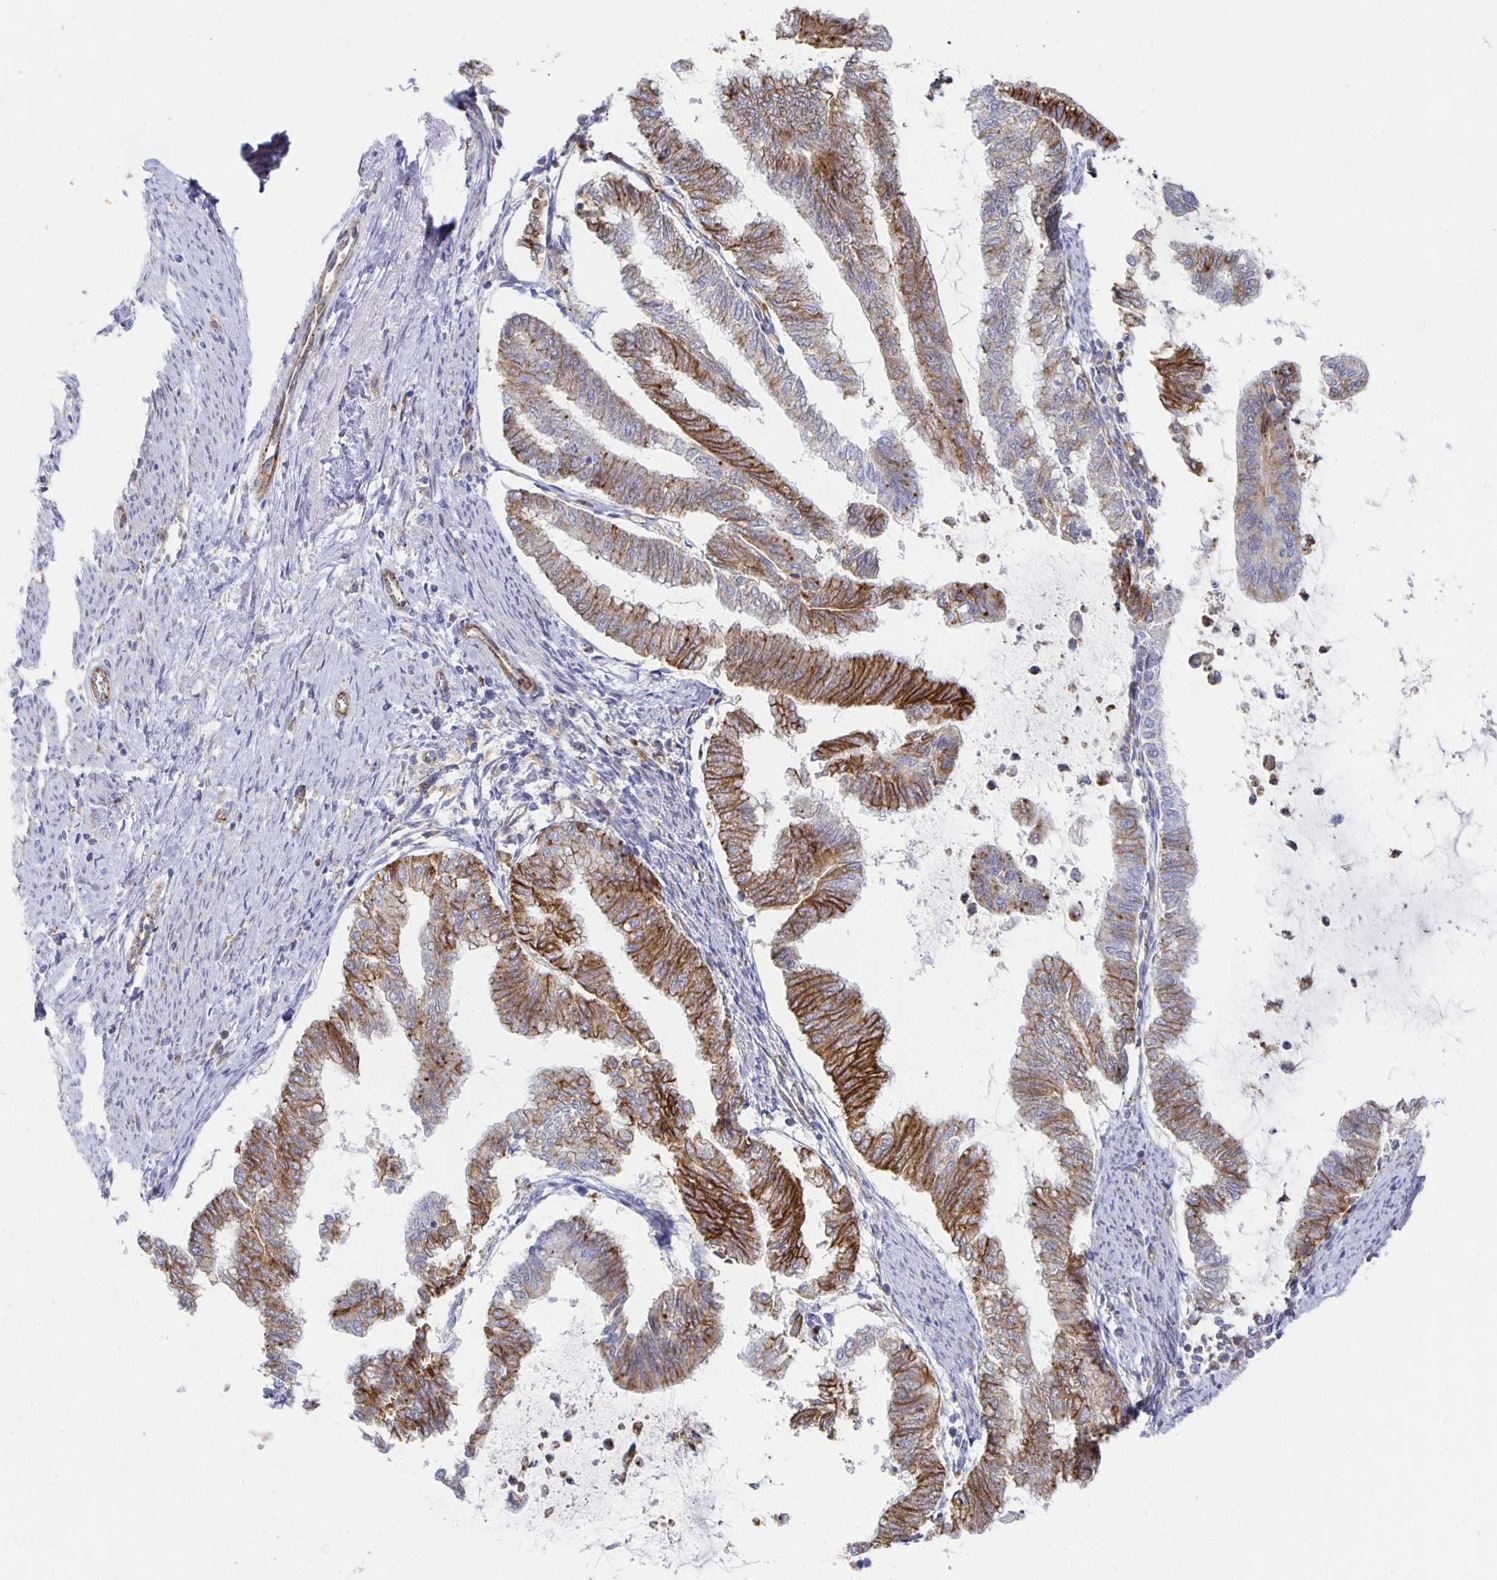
{"staining": {"intensity": "moderate", "quantity": "25%-75%", "location": "cytoplasmic/membranous"}, "tissue": "endometrial cancer", "cell_type": "Tumor cells", "image_type": "cancer", "snomed": [{"axis": "morphology", "description": "Adenocarcinoma, NOS"}, {"axis": "topography", "description": "Endometrium"}], "caption": "About 25%-75% of tumor cells in human endometrial cancer (adenocarcinoma) reveal moderate cytoplasmic/membranous protein positivity as visualized by brown immunohistochemical staining.", "gene": "TAAR1", "patient": {"sex": "female", "age": 79}}